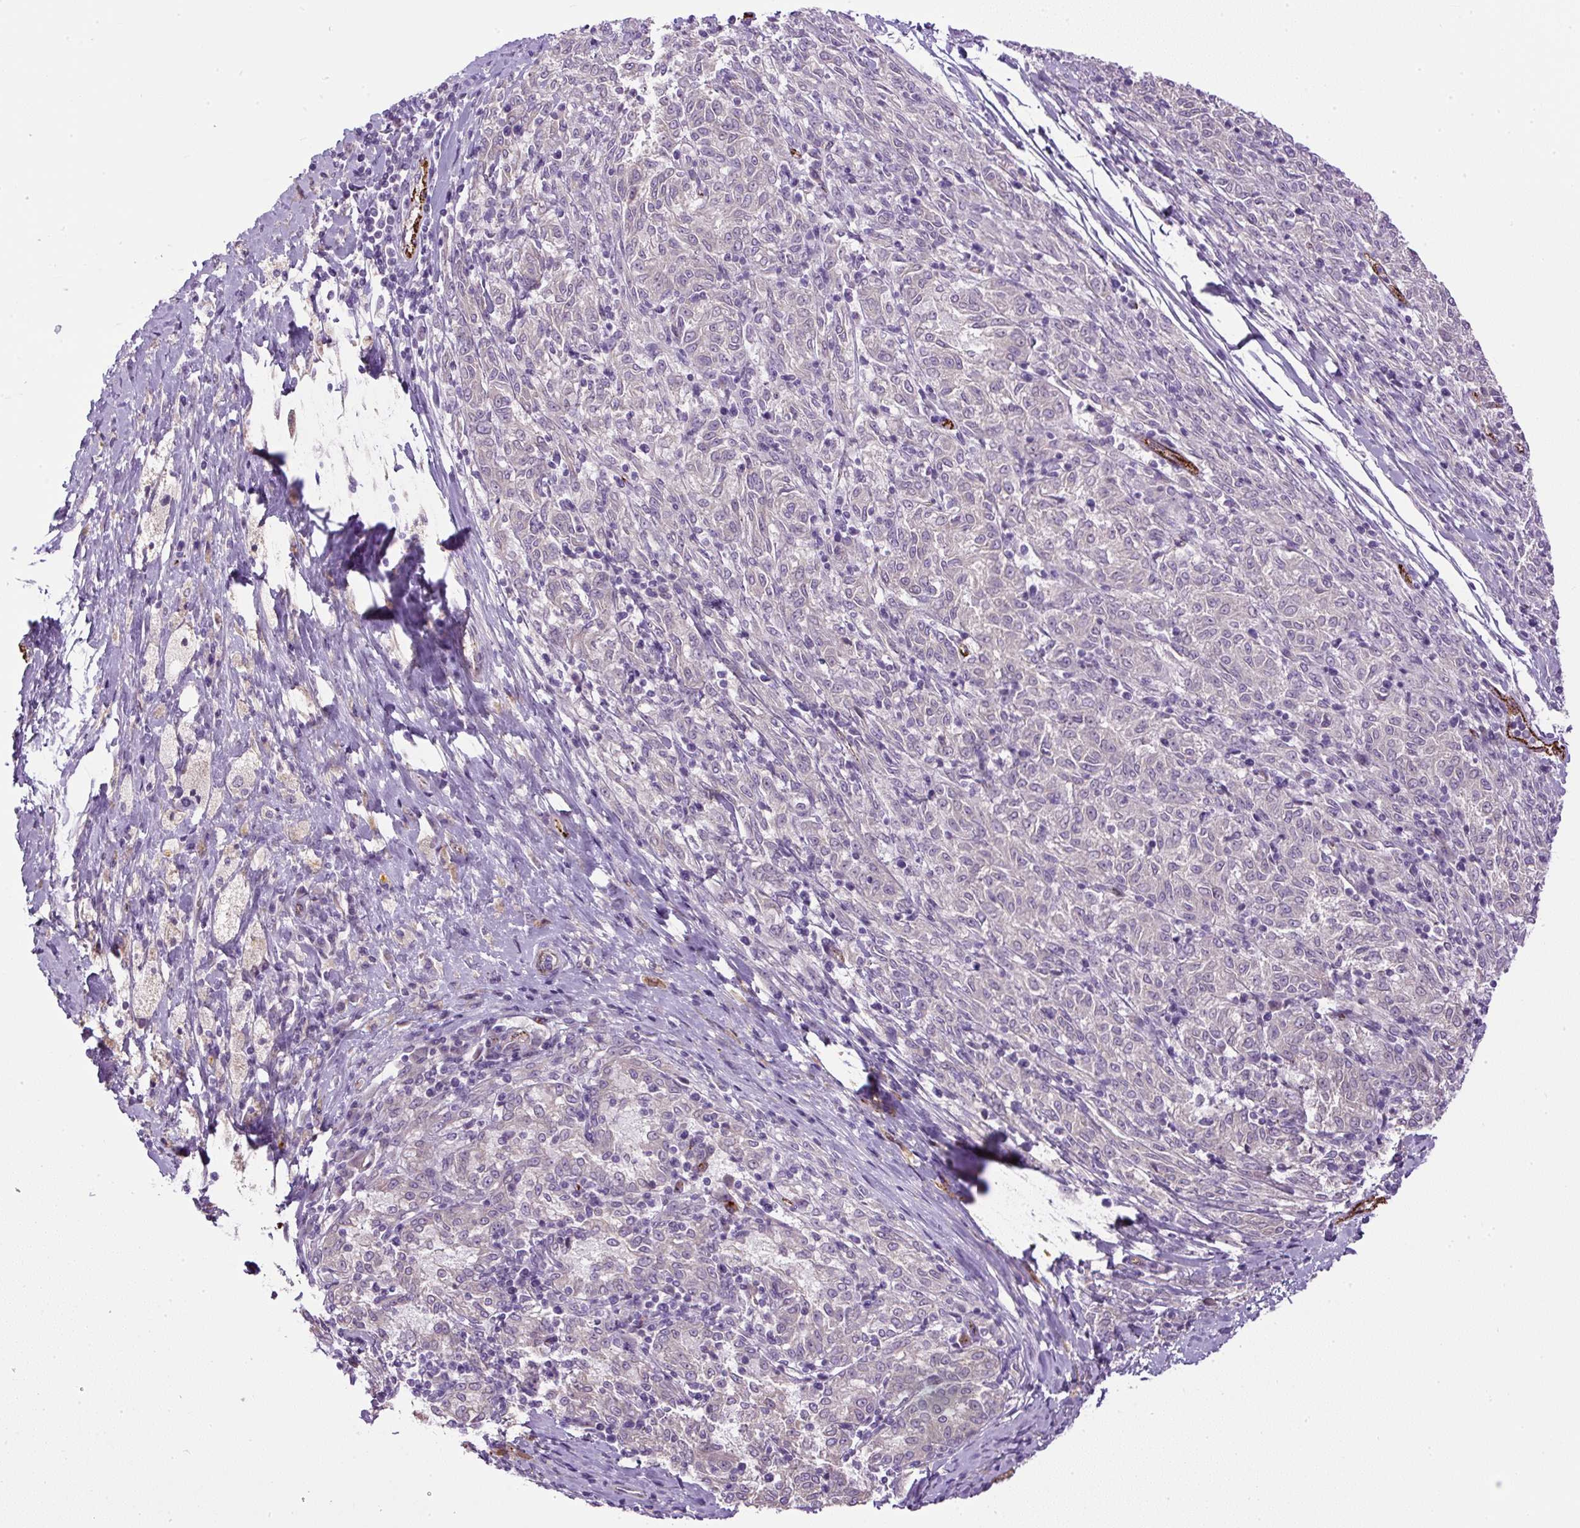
{"staining": {"intensity": "negative", "quantity": "none", "location": "none"}, "tissue": "melanoma", "cell_type": "Tumor cells", "image_type": "cancer", "snomed": [{"axis": "morphology", "description": "Malignant melanoma, NOS"}, {"axis": "topography", "description": "Skin"}], "caption": "The photomicrograph displays no staining of tumor cells in malignant melanoma. Brightfield microscopy of immunohistochemistry stained with DAB (3,3'-diaminobenzidine) (brown) and hematoxylin (blue), captured at high magnification.", "gene": "LEFTY2", "patient": {"sex": "female", "age": 72}}